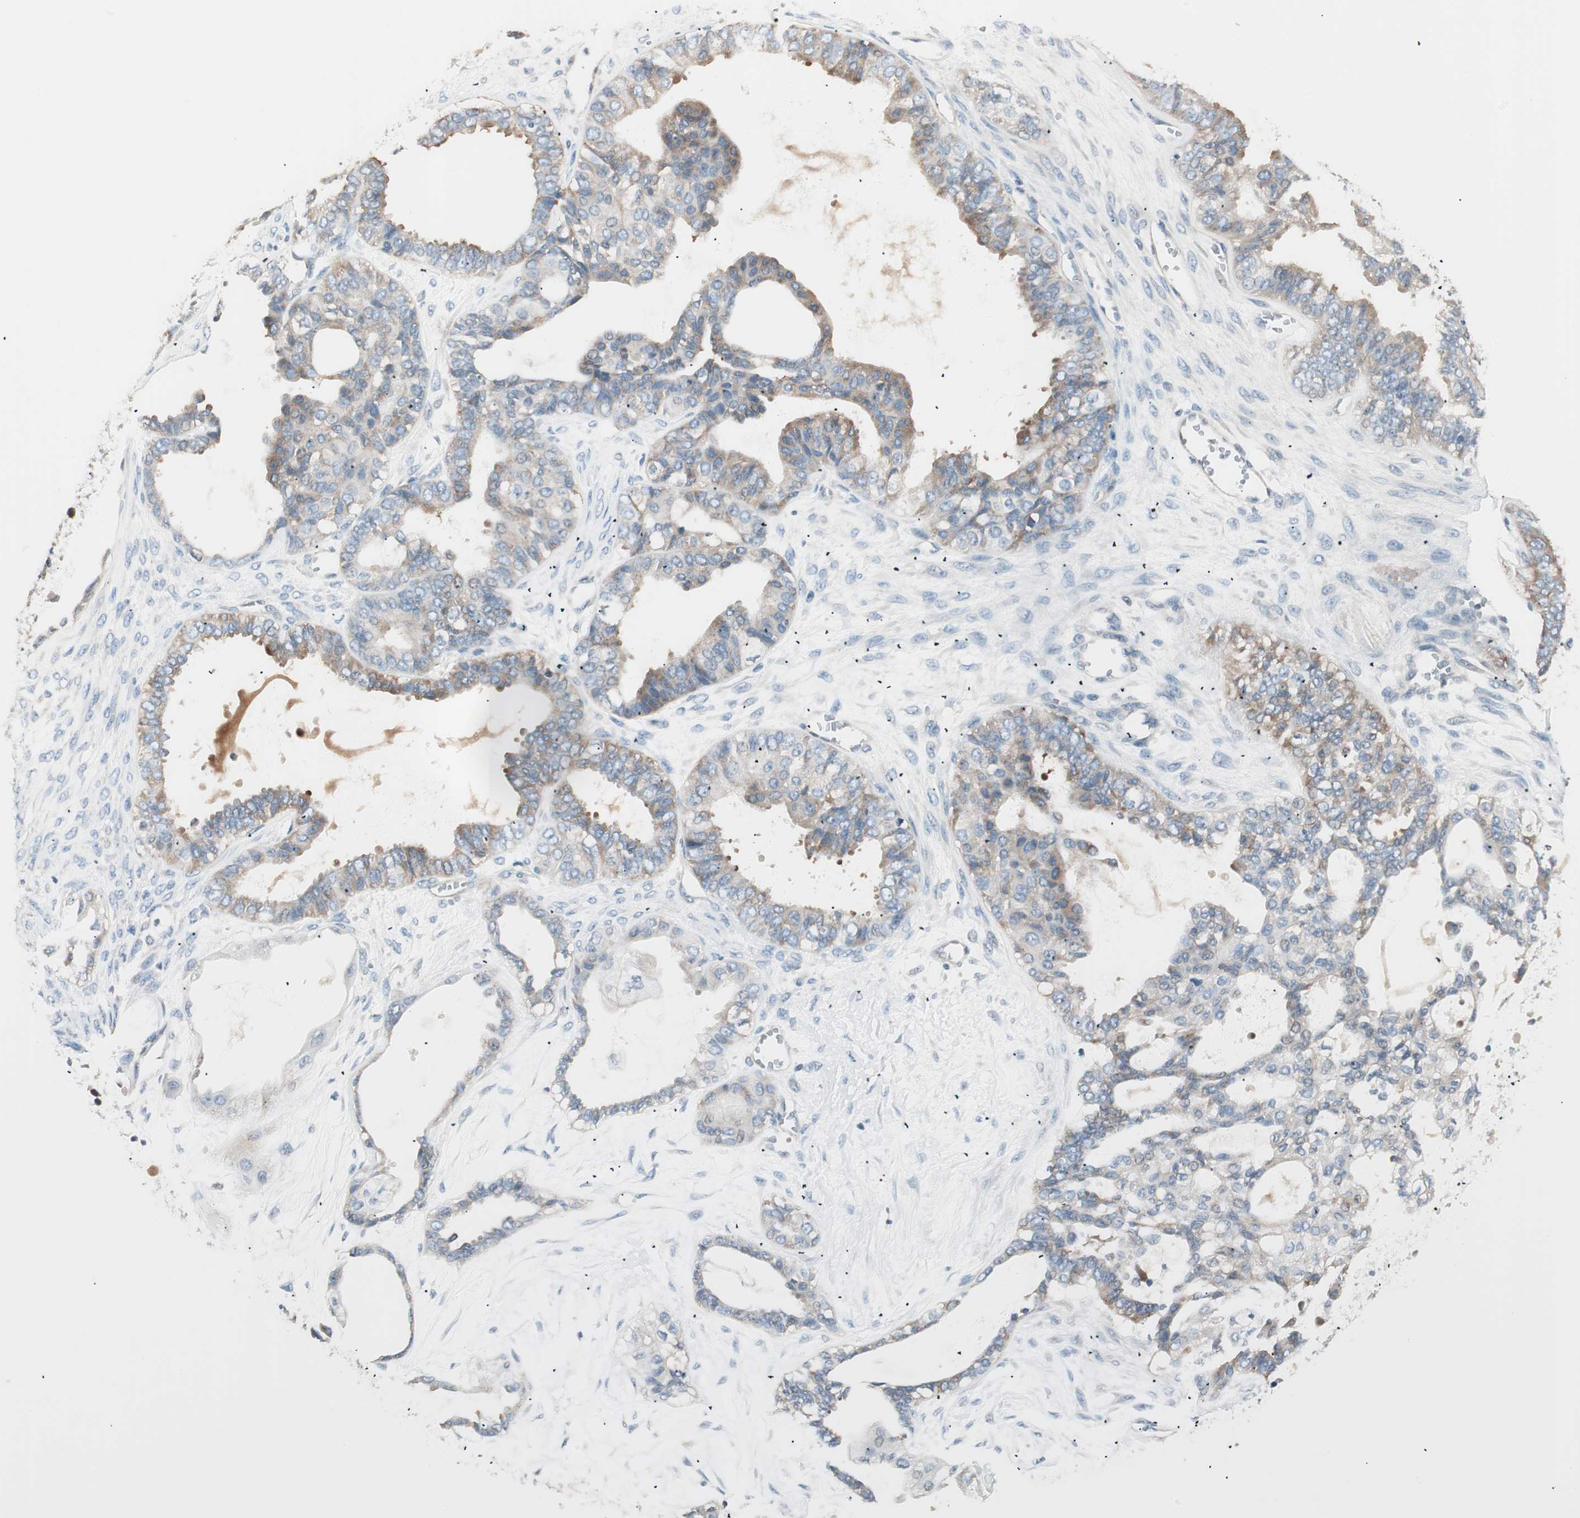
{"staining": {"intensity": "weak", "quantity": "<25%", "location": "cytoplasmic/membranous"}, "tissue": "ovarian cancer", "cell_type": "Tumor cells", "image_type": "cancer", "snomed": [{"axis": "morphology", "description": "Carcinoma, NOS"}, {"axis": "morphology", "description": "Carcinoma, endometroid"}, {"axis": "topography", "description": "Ovary"}], "caption": "Immunohistochemistry histopathology image of neoplastic tissue: human carcinoma (ovarian) stained with DAB (3,3'-diaminobenzidine) shows no significant protein positivity in tumor cells.", "gene": "RAD54B", "patient": {"sex": "female", "age": 50}}